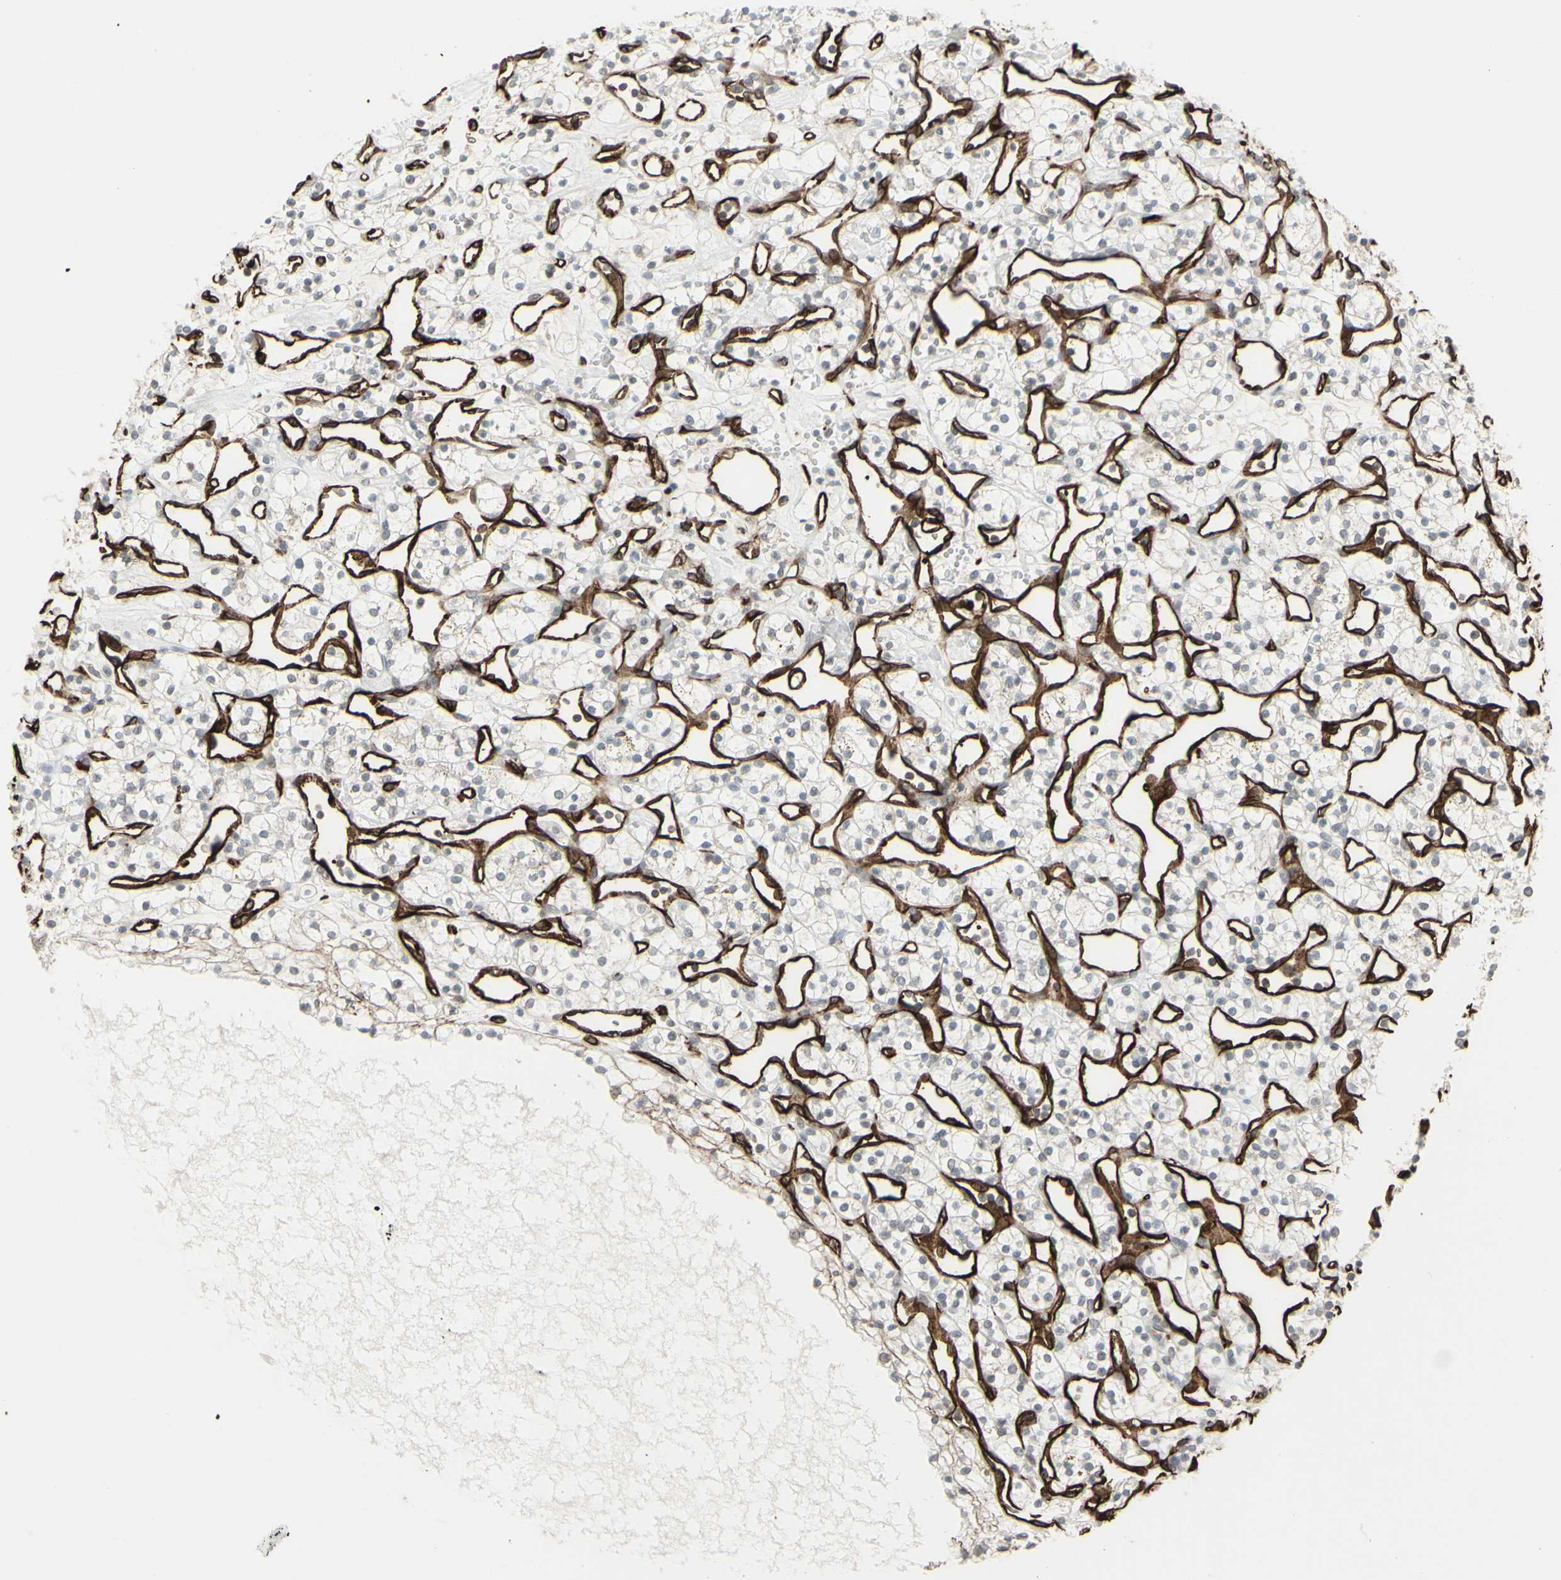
{"staining": {"intensity": "negative", "quantity": "none", "location": "none"}, "tissue": "renal cancer", "cell_type": "Tumor cells", "image_type": "cancer", "snomed": [{"axis": "morphology", "description": "Adenocarcinoma, NOS"}, {"axis": "topography", "description": "Kidney"}], "caption": "Micrograph shows no significant protein expression in tumor cells of renal cancer. The staining was performed using DAB (3,3'-diaminobenzidine) to visualize the protein expression in brown, while the nuclei were stained in blue with hematoxylin (Magnification: 20x).", "gene": "DTX3L", "patient": {"sex": "female", "age": 60}}